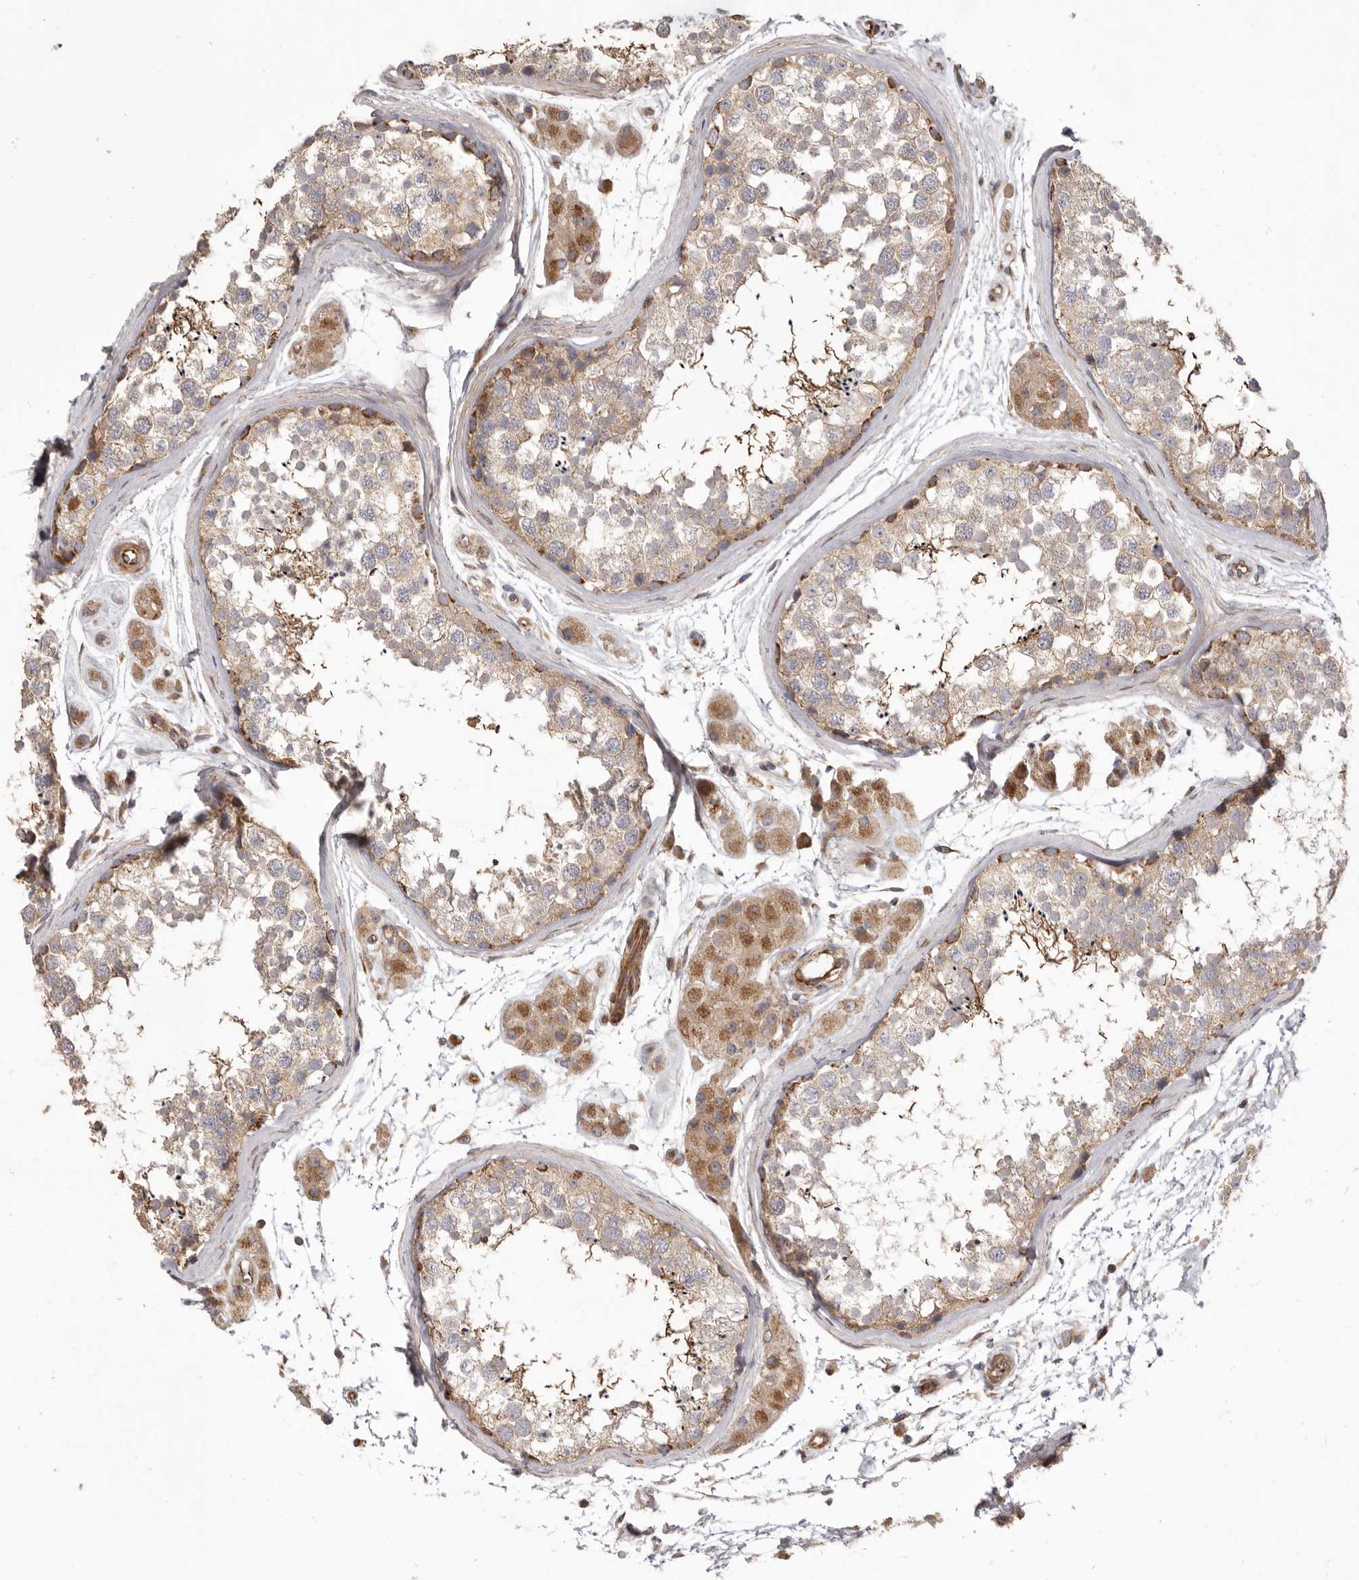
{"staining": {"intensity": "moderate", "quantity": "25%-75%", "location": "cytoplasmic/membranous"}, "tissue": "testis", "cell_type": "Cells in seminiferous ducts", "image_type": "normal", "snomed": [{"axis": "morphology", "description": "Normal tissue, NOS"}, {"axis": "topography", "description": "Testis"}], "caption": "Protein analysis of unremarkable testis shows moderate cytoplasmic/membranous expression in approximately 25%-75% of cells in seminiferous ducts. Using DAB (3,3'-diaminobenzidine) (brown) and hematoxylin (blue) stains, captured at high magnification using brightfield microscopy.", "gene": "VPS45", "patient": {"sex": "male", "age": 56}}